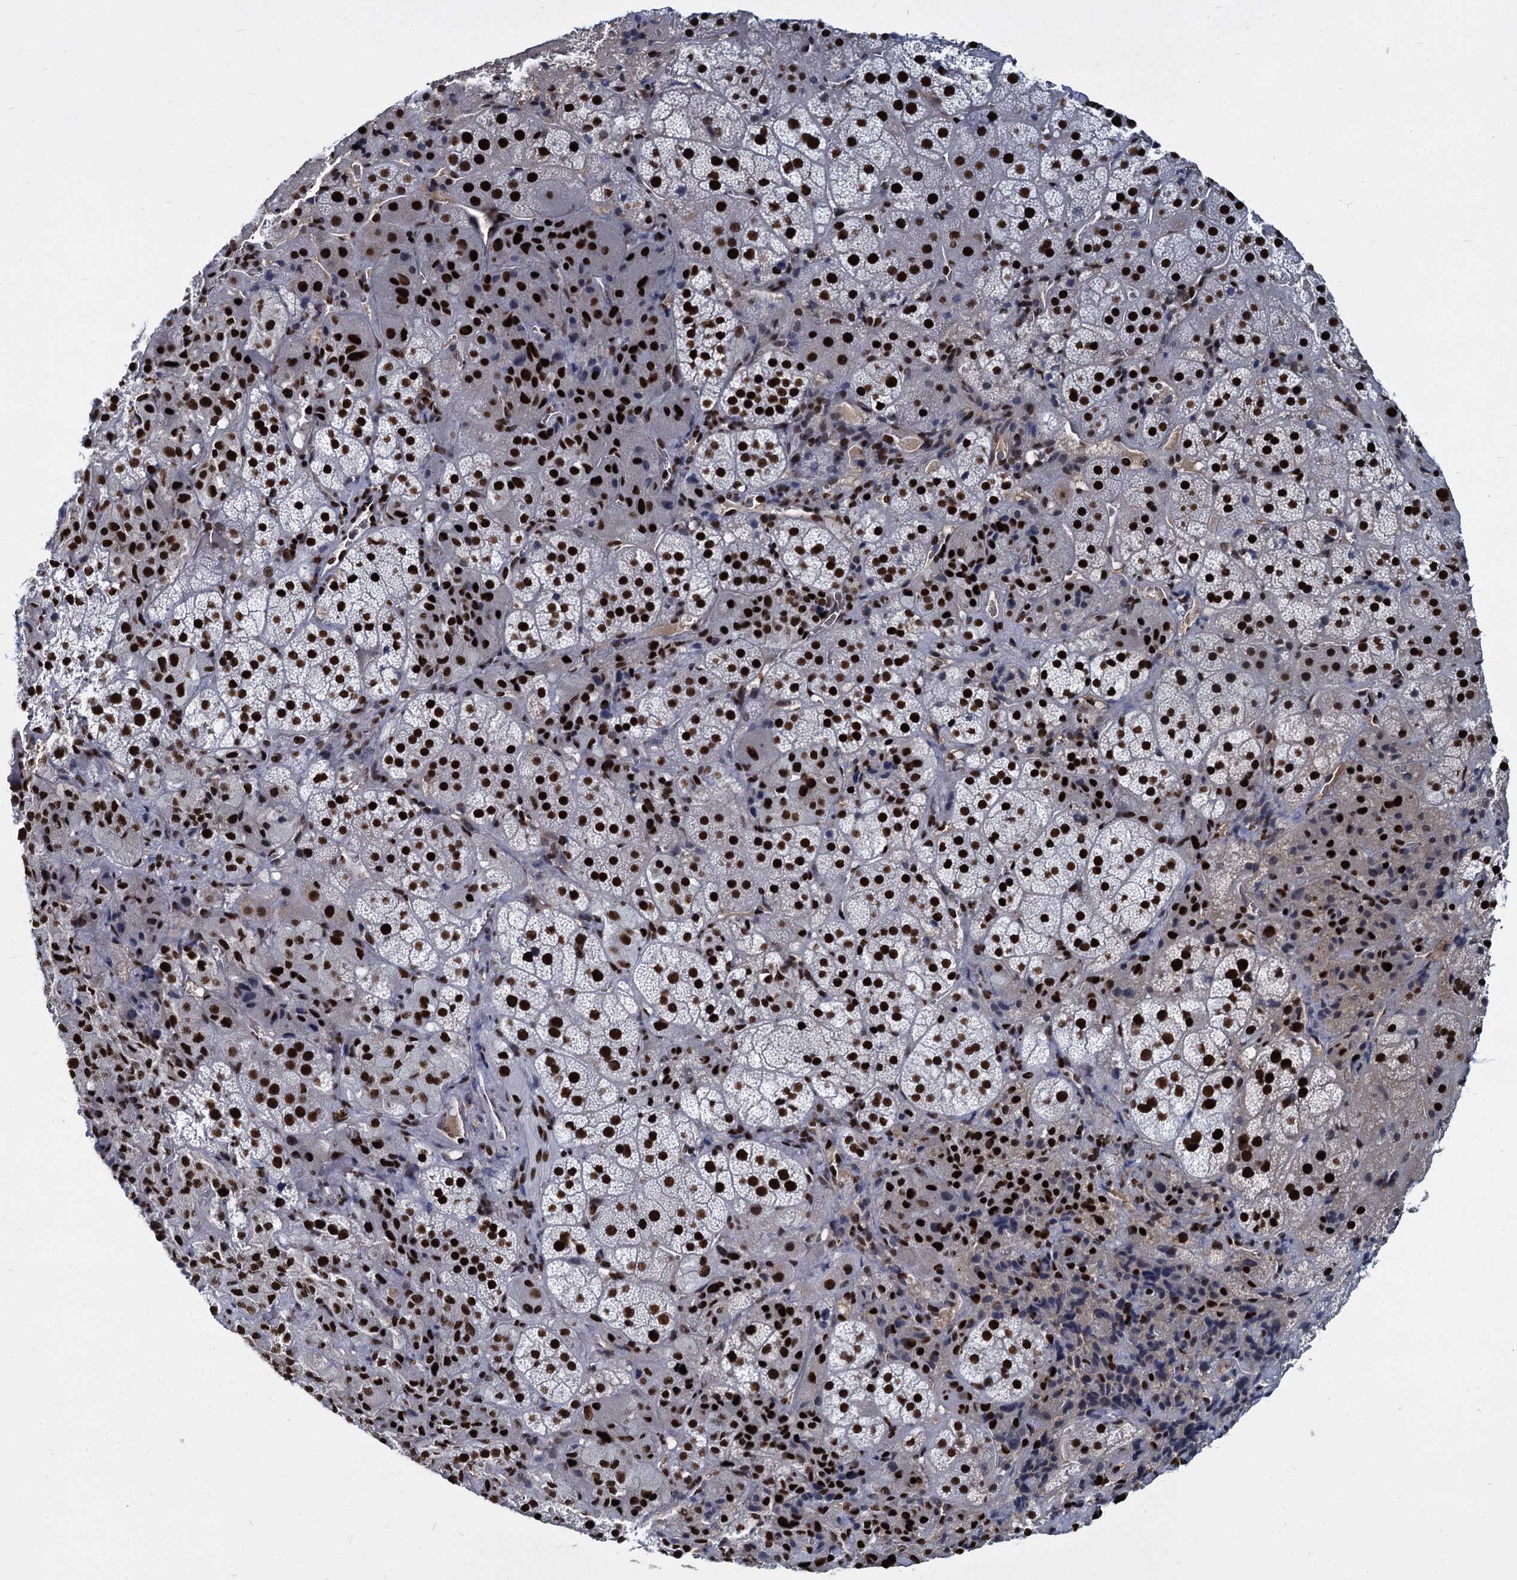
{"staining": {"intensity": "strong", "quantity": ">75%", "location": "nuclear"}, "tissue": "adrenal gland", "cell_type": "Glandular cells", "image_type": "normal", "snomed": [{"axis": "morphology", "description": "Normal tissue, NOS"}, {"axis": "topography", "description": "Adrenal gland"}], "caption": "An immunohistochemistry image of unremarkable tissue is shown. Protein staining in brown shows strong nuclear positivity in adrenal gland within glandular cells.", "gene": "DCPS", "patient": {"sex": "female", "age": 44}}